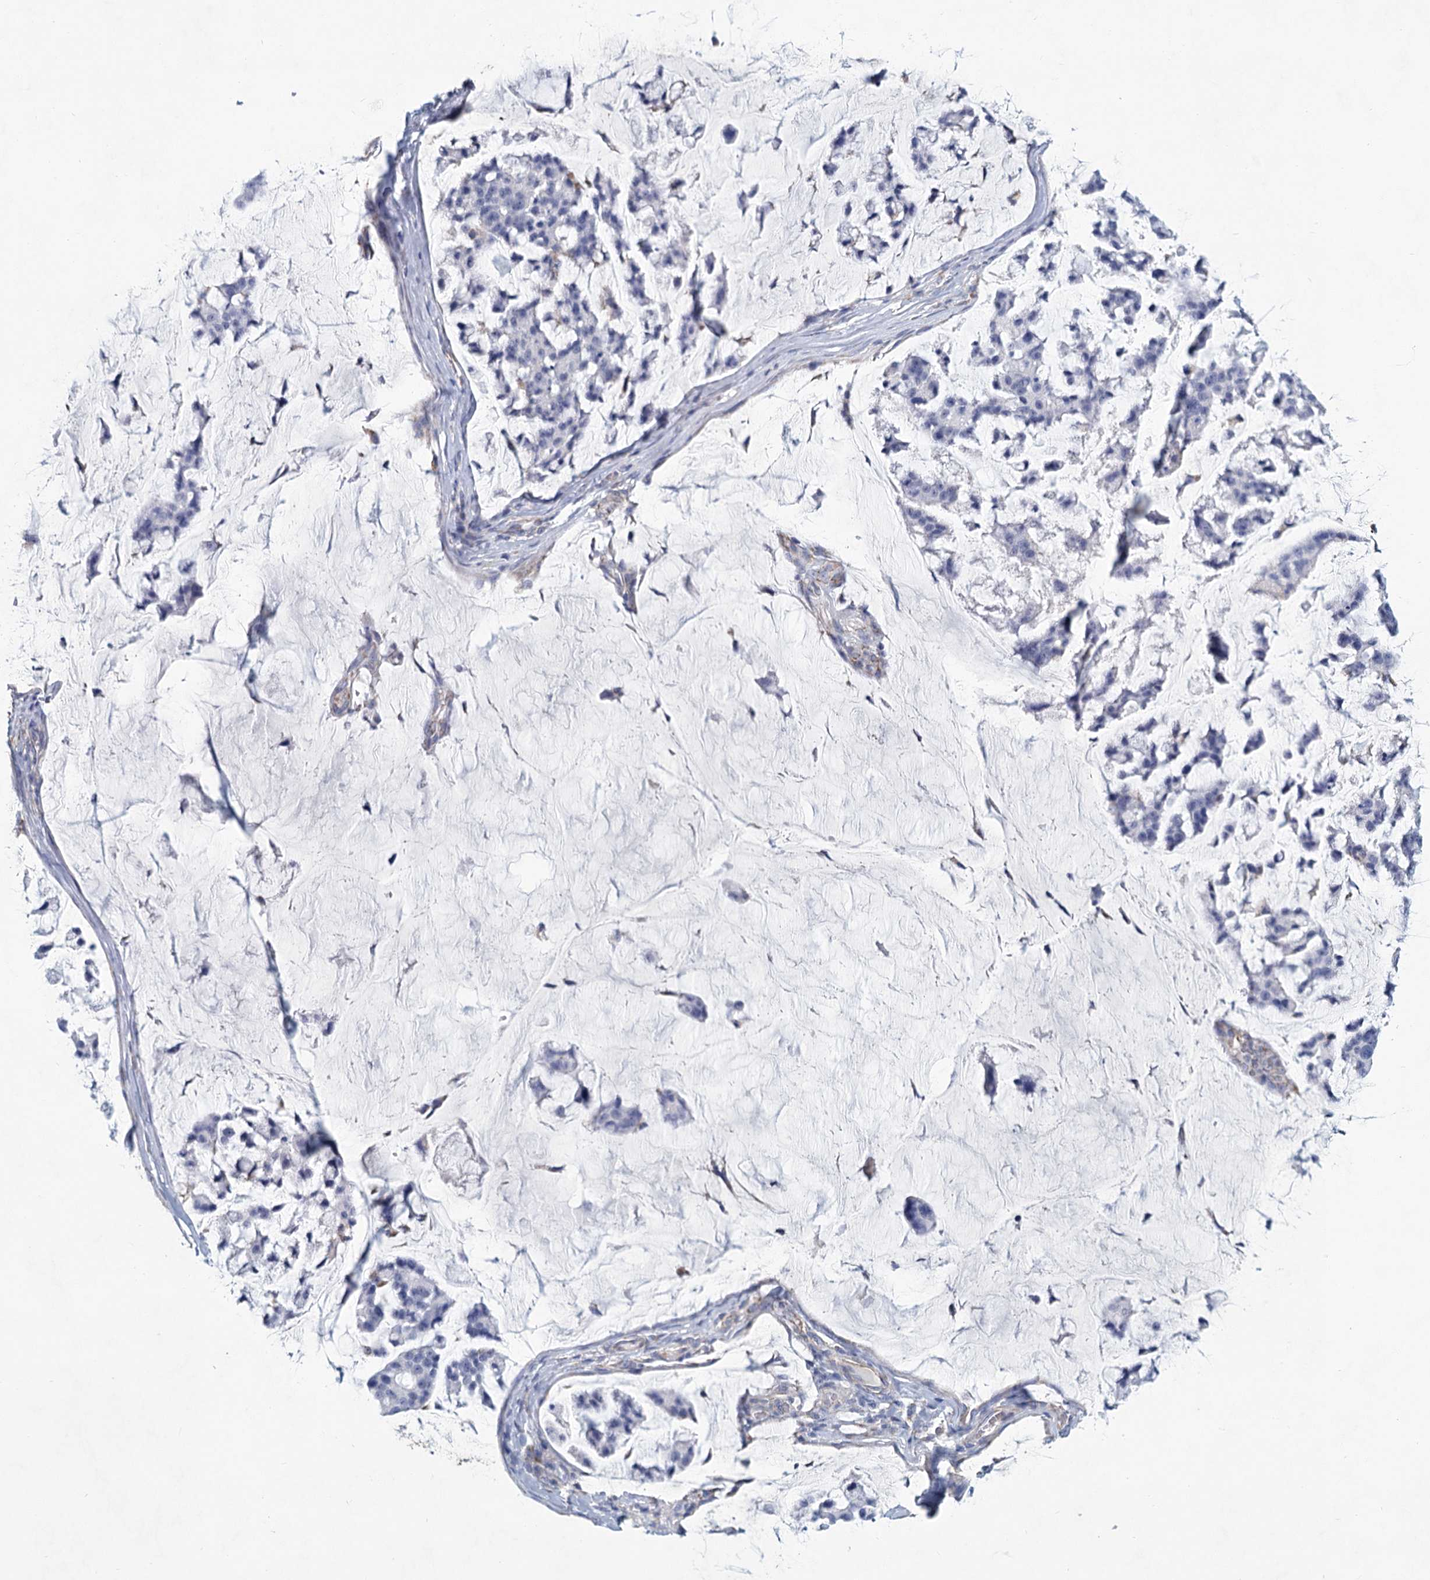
{"staining": {"intensity": "negative", "quantity": "none", "location": "none"}, "tissue": "stomach cancer", "cell_type": "Tumor cells", "image_type": "cancer", "snomed": [{"axis": "morphology", "description": "Adenocarcinoma, NOS"}, {"axis": "topography", "description": "Stomach, lower"}], "caption": "Immunohistochemistry (IHC) micrograph of neoplastic tissue: human stomach cancer stained with DAB demonstrates no significant protein staining in tumor cells.", "gene": "NDUFC2", "patient": {"sex": "male", "age": 67}}